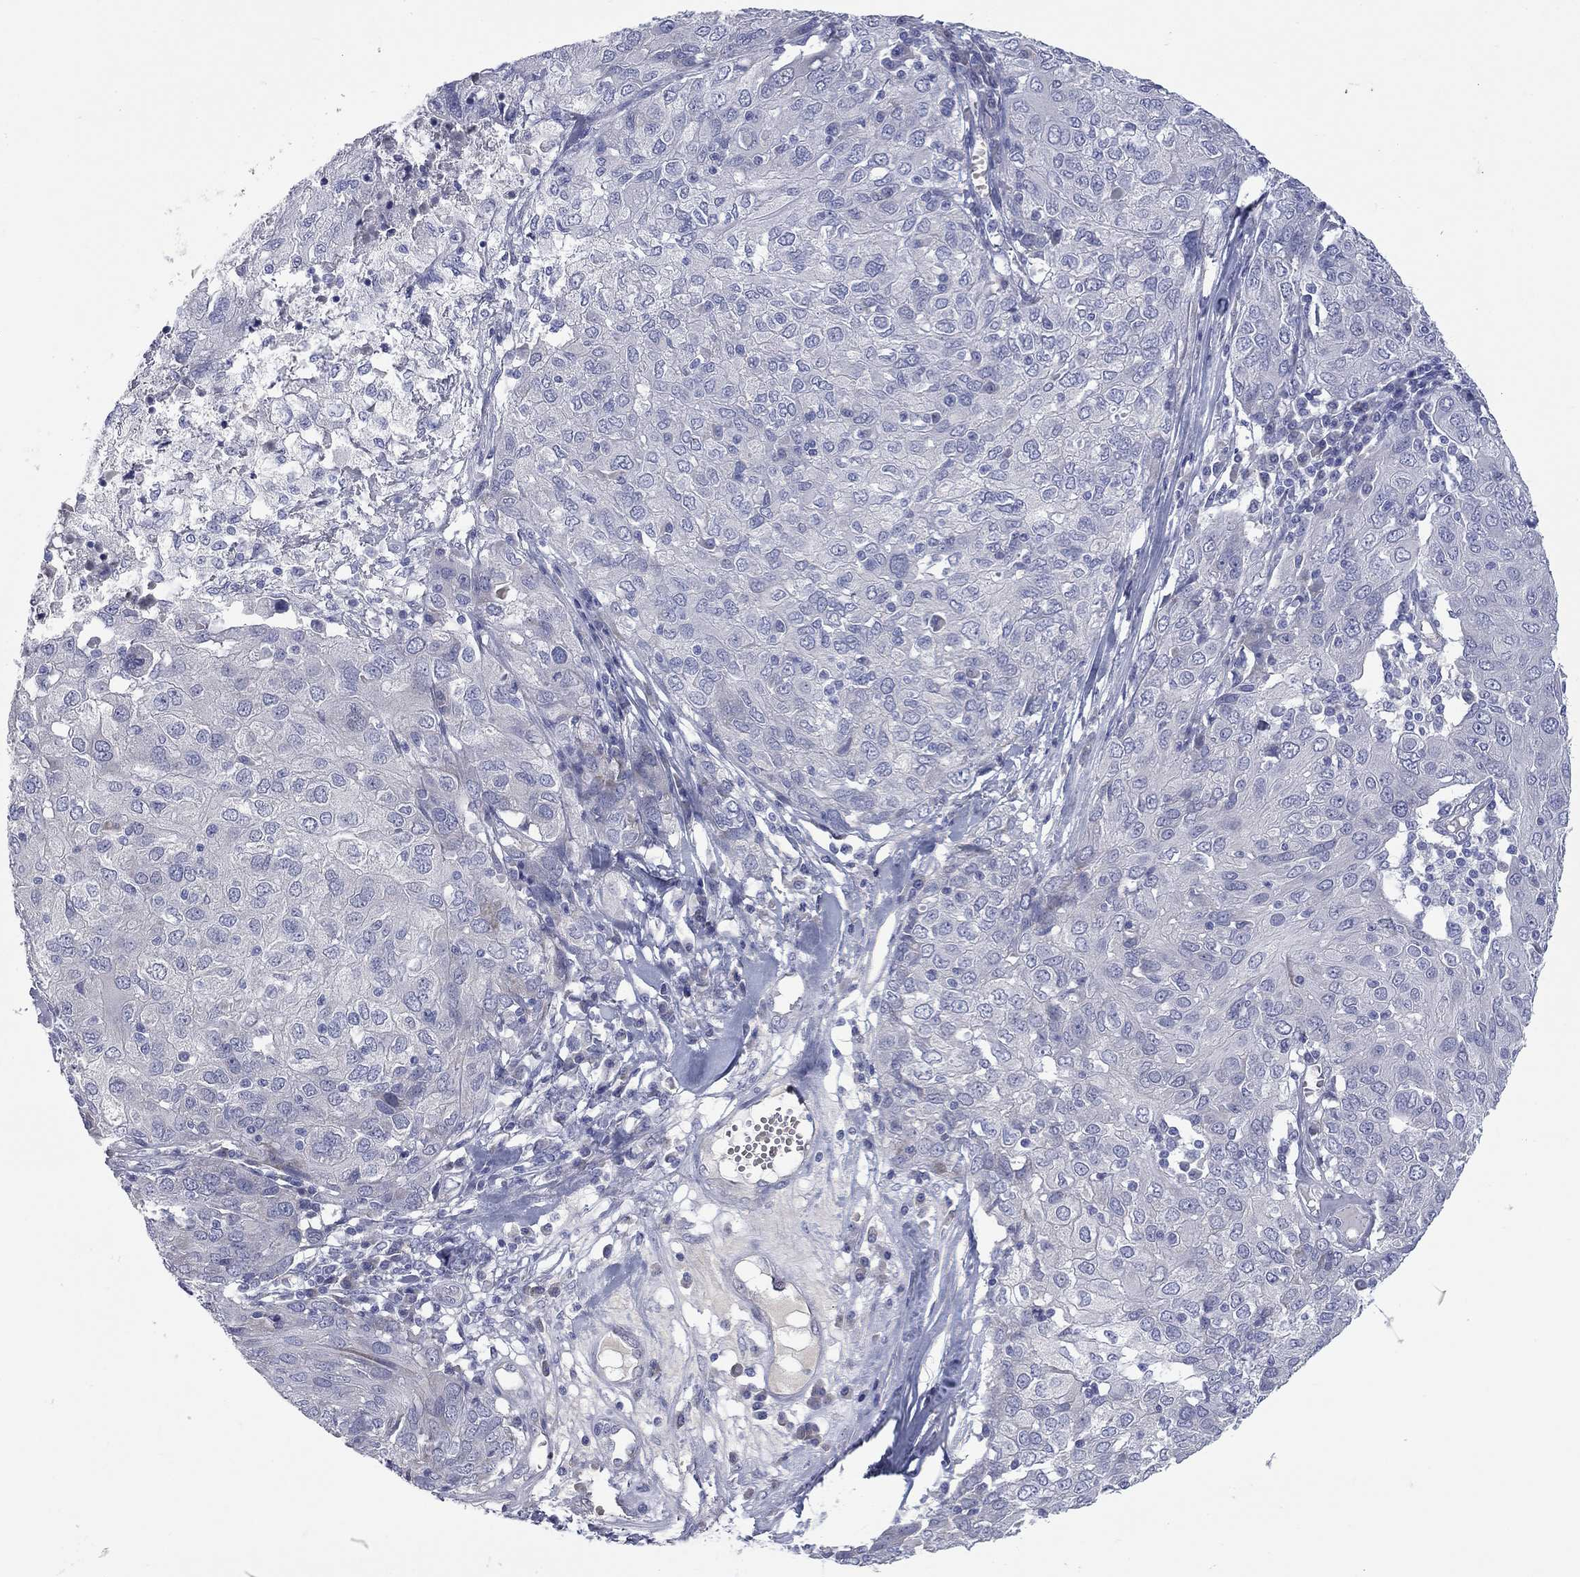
{"staining": {"intensity": "negative", "quantity": "none", "location": "none"}, "tissue": "ovarian cancer", "cell_type": "Tumor cells", "image_type": "cancer", "snomed": [{"axis": "morphology", "description": "Carcinoma, endometroid"}, {"axis": "topography", "description": "Ovary"}], "caption": "Micrograph shows no protein staining in tumor cells of ovarian cancer (endometroid carcinoma) tissue.", "gene": "UNC119B", "patient": {"sex": "female", "age": 50}}